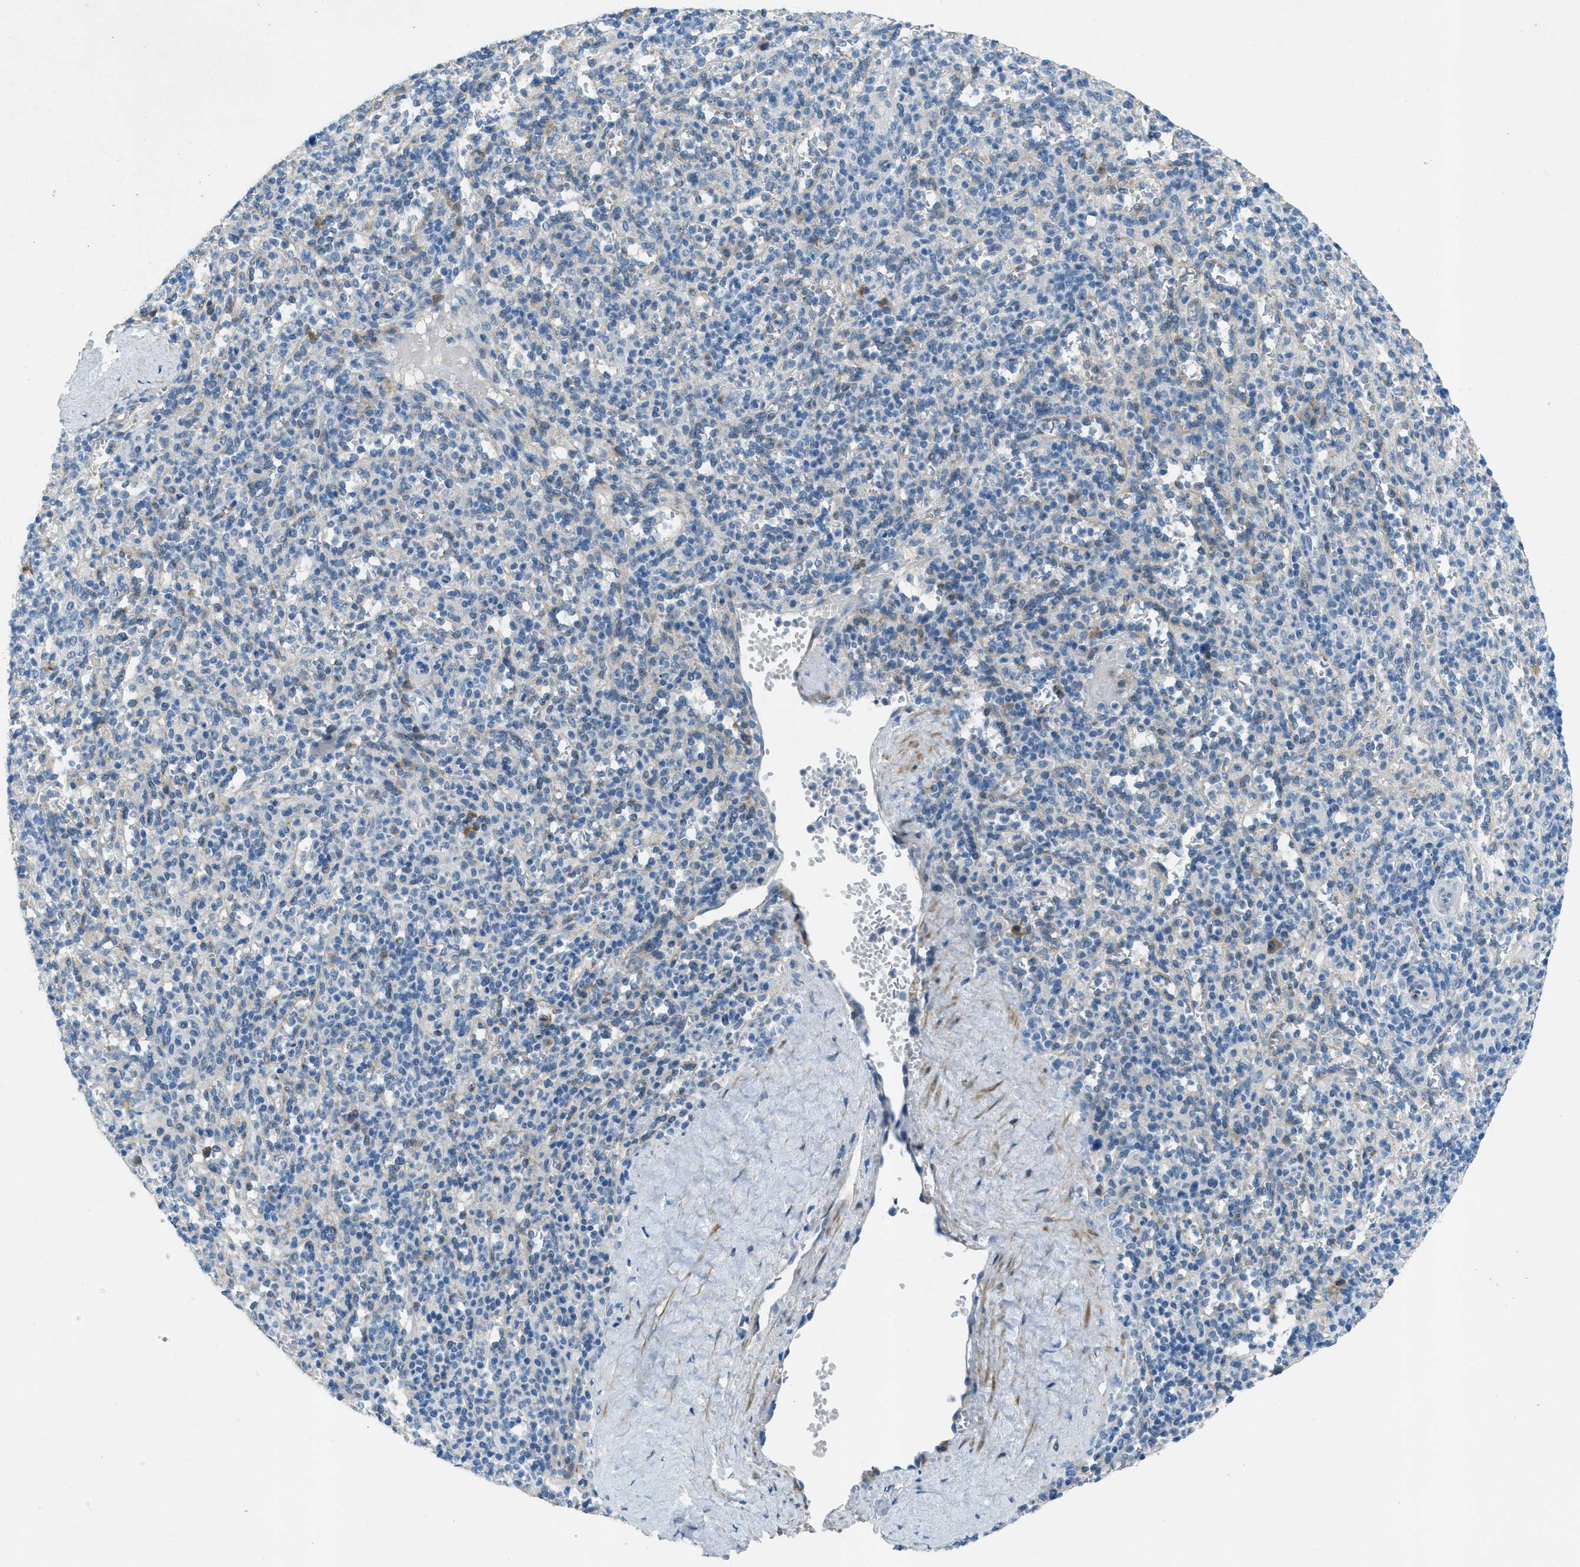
{"staining": {"intensity": "negative", "quantity": "none", "location": "none"}, "tissue": "spleen", "cell_type": "Cells in red pulp", "image_type": "normal", "snomed": [{"axis": "morphology", "description": "Normal tissue, NOS"}, {"axis": "topography", "description": "Spleen"}], "caption": "High power microscopy image of an IHC histopathology image of unremarkable spleen, revealing no significant staining in cells in red pulp.", "gene": "KLHL8", "patient": {"sex": "male", "age": 36}}